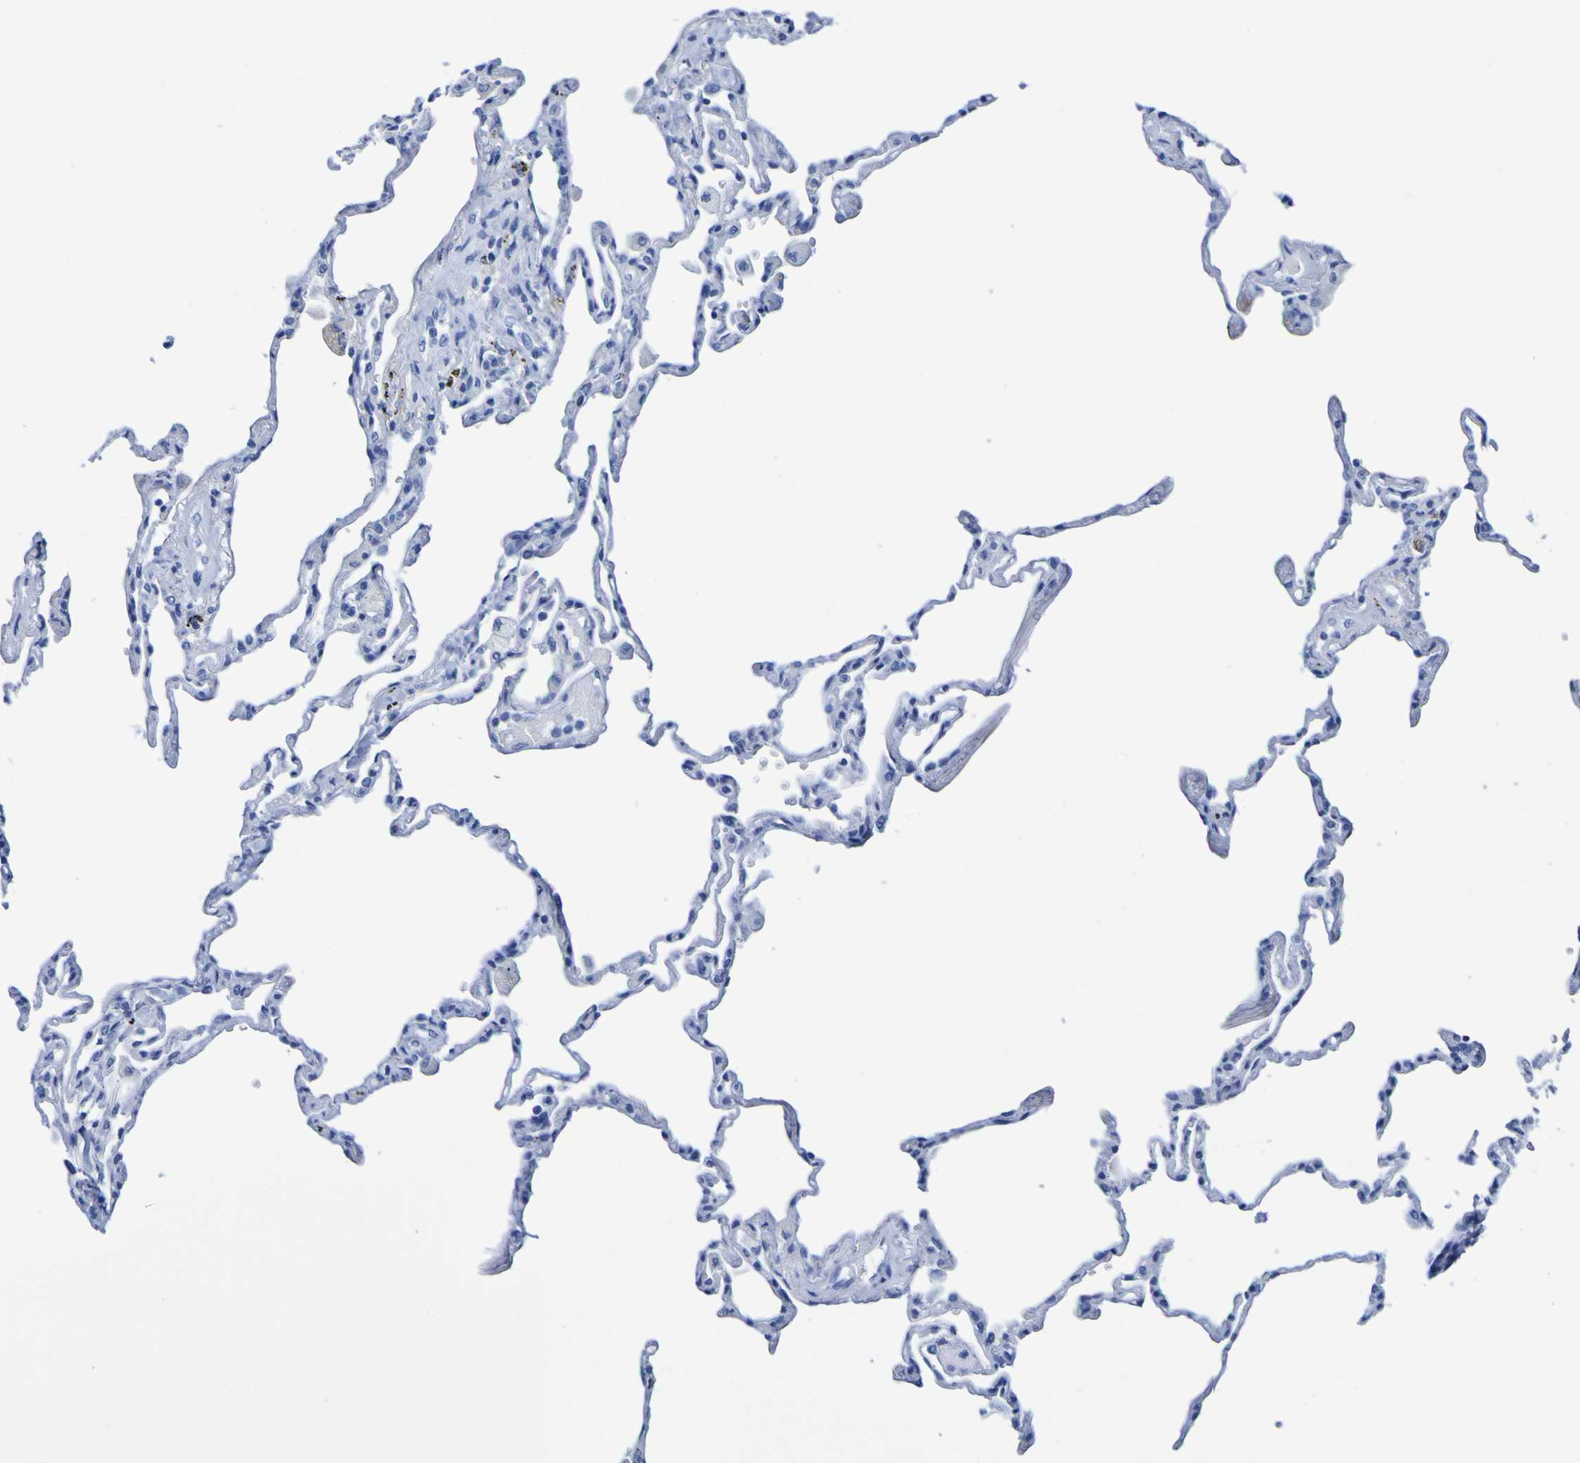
{"staining": {"intensity": "negative", "quantity": "none", "location": "none"}, "tissue": "lung", "cell_type": "Alveolar cells", "image_type": "normal", "snomed": [{"axis": "morphology", "description": "Normal tissue, NOS"}, {"axis": "topography", "description": "Lung"}], "caption": "Immunohistochemistry (IHC) image of benign lung: lung stained with DAB reveals no significant protein positivity in alveolar cells. (DAB (3,3'-diaminobenzidine) immunohistochemistry visualized using brightfield microscopy, high magnification).", "gene": "DPEP1", "patient": {"sex": "male", "age": 59}}